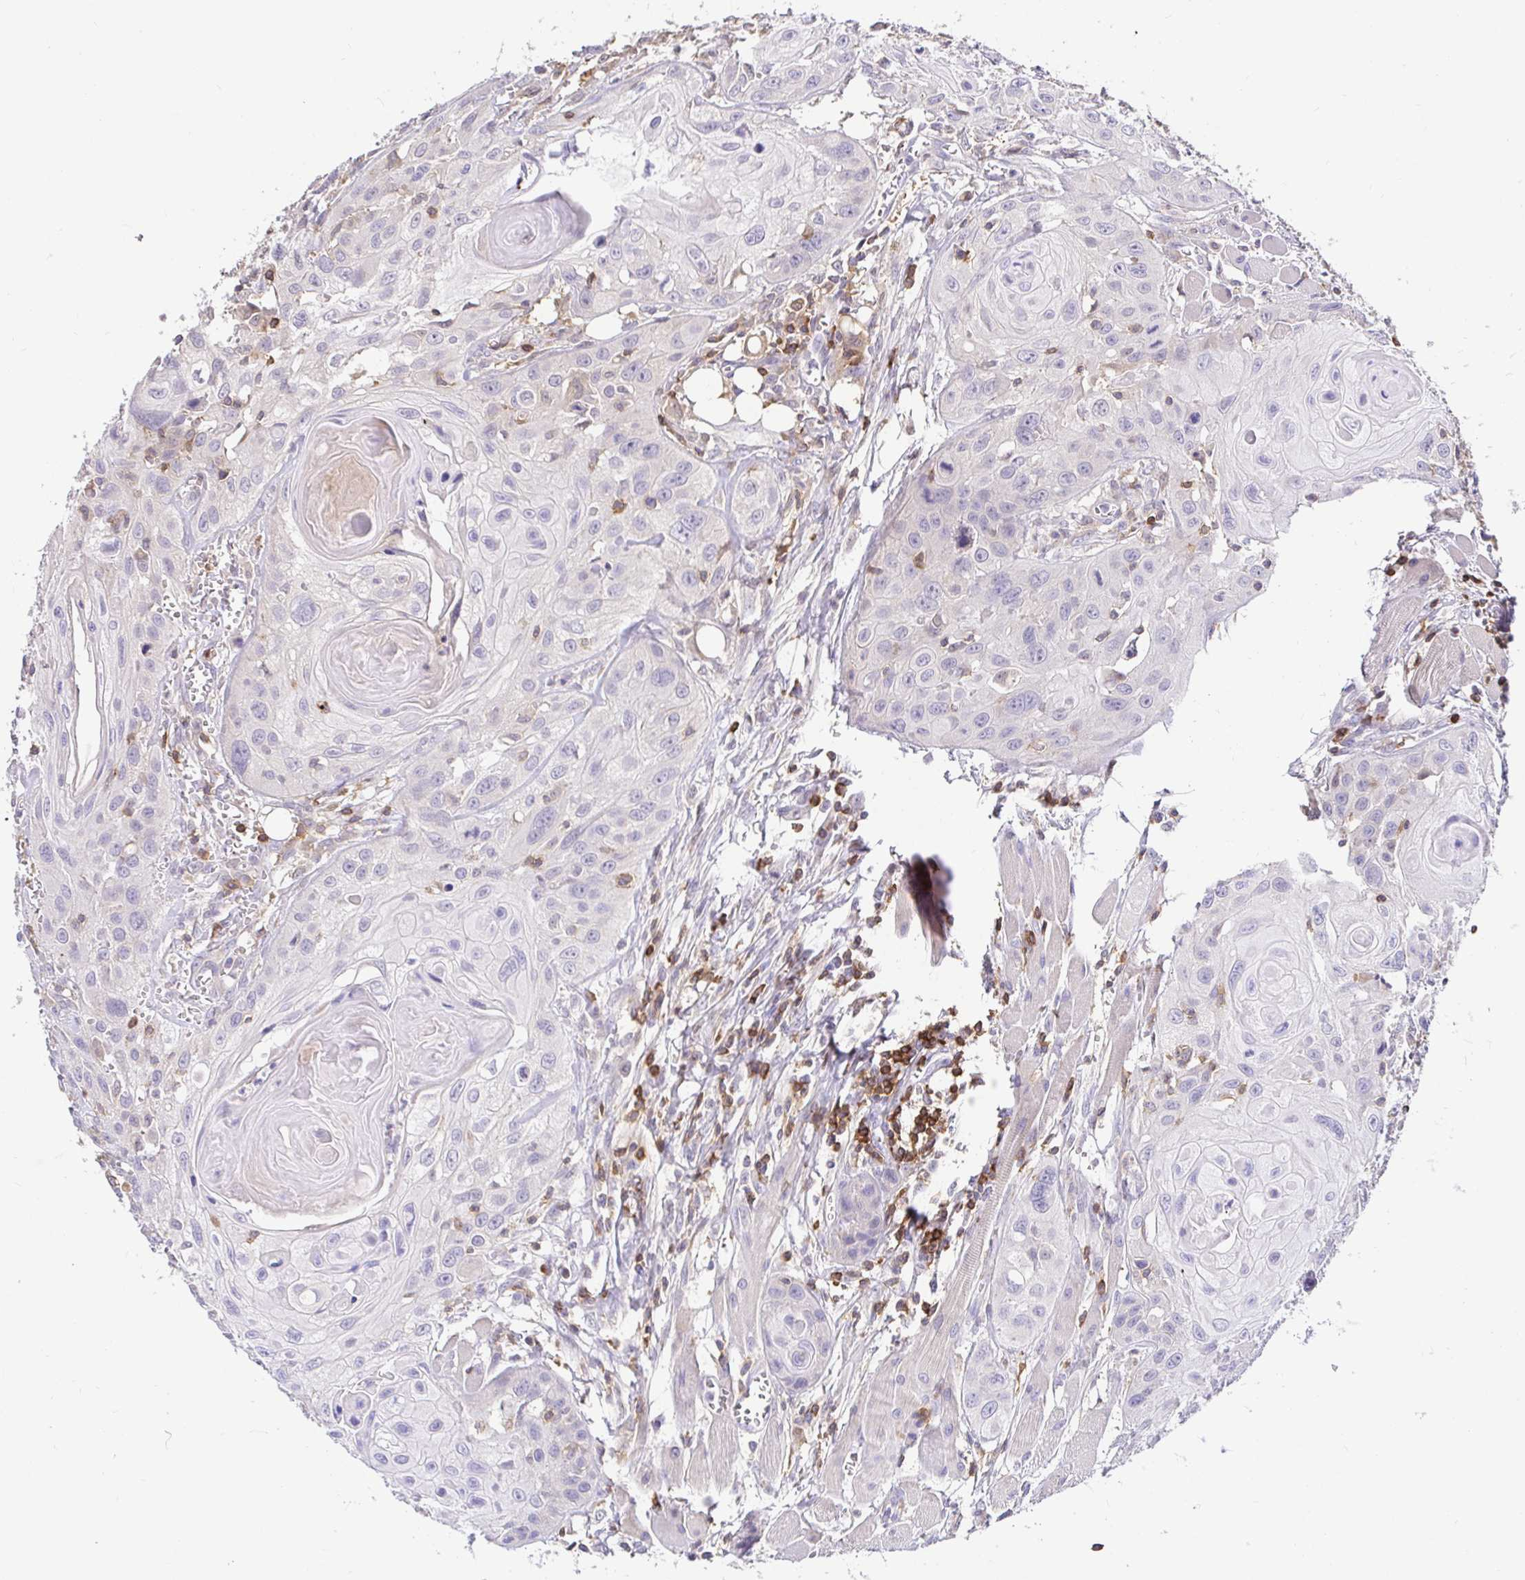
{"staining": {"intensity": "negative", "quantity": "none", "location": "none"}, "tissue": "head and neck cancer", "cell_type": "Tumor cells", "image_type": "cancer", "snomed": [{"axis": "morphology", "description": "Squamous cell carcinoma, NOS"}, {"axis": "topography", "description": "Oral tissue"}, {"axis": "topography", "description": "Head-Neck"}], "caption": "This photomicrograph is of squamous cell carcinoma (head and neck) stained with immunohistochemistry to label a protein in brown with the nuclei are counter-stained blue. There is no staining in tumor cells.", "gene": "SKAP1", "patient": {"sex": "male", "age": 58}}